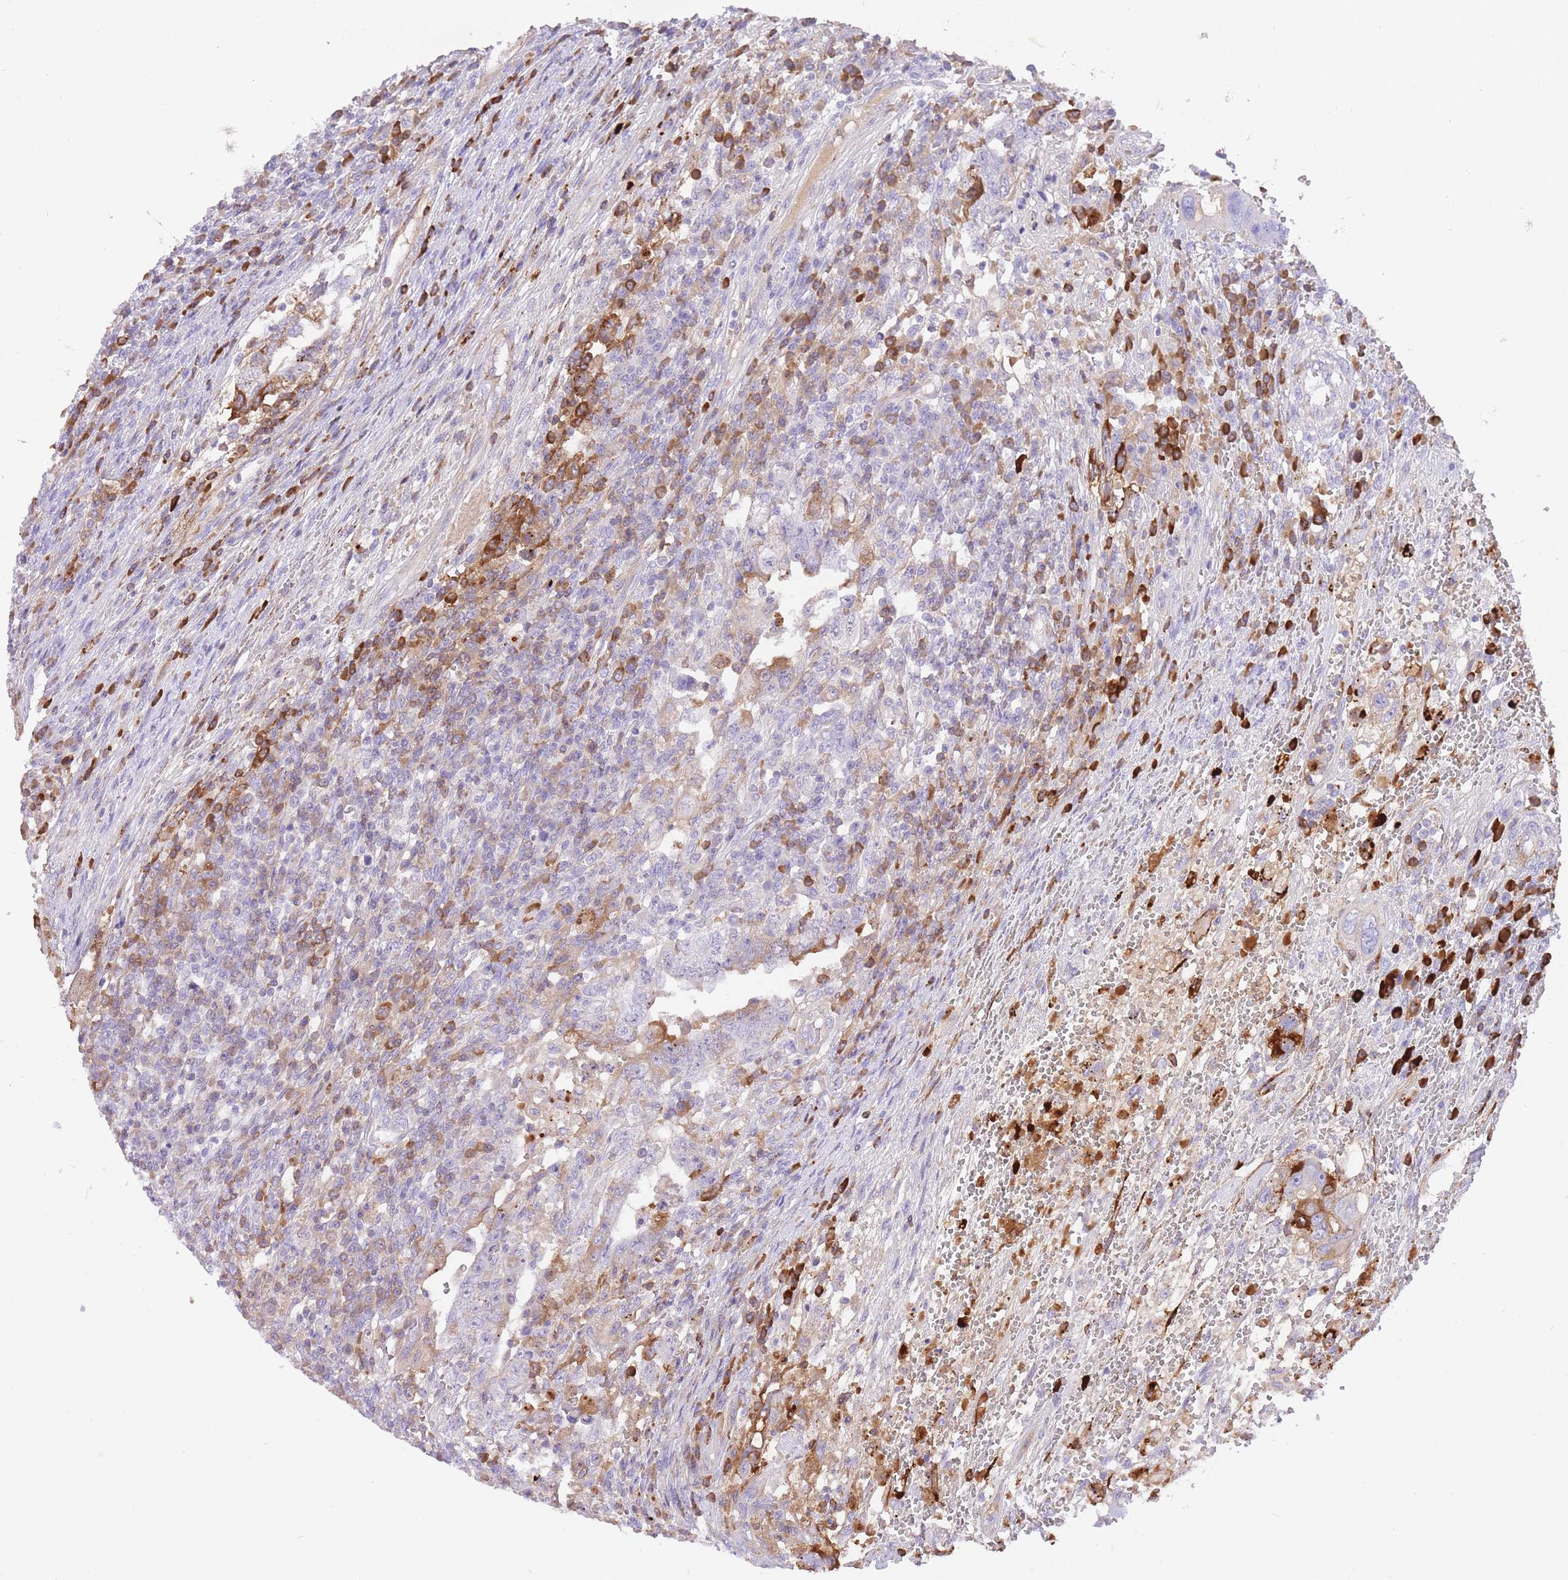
{"staining": {"intensity": "strong", "quantity": "<25%", "location": "cytoplasmic/membranous"}, "tissue": "testis cancer", "cell_type": "Tumor cells", "image_type": "cancer", "snomed": [{"axis": "morphology", "description": "Carcinoma, Embryonal, NOS"}, {"axis": "topography", "description": "Testis"}], "caption": "DAB immunohistochemical staining of human testis cancer displays strong cytoplasmic/membranous protein positivity in approximately <25% of tumor cells.", "gene": "HRG", "patient": {"sex": "male", "age": 26}}